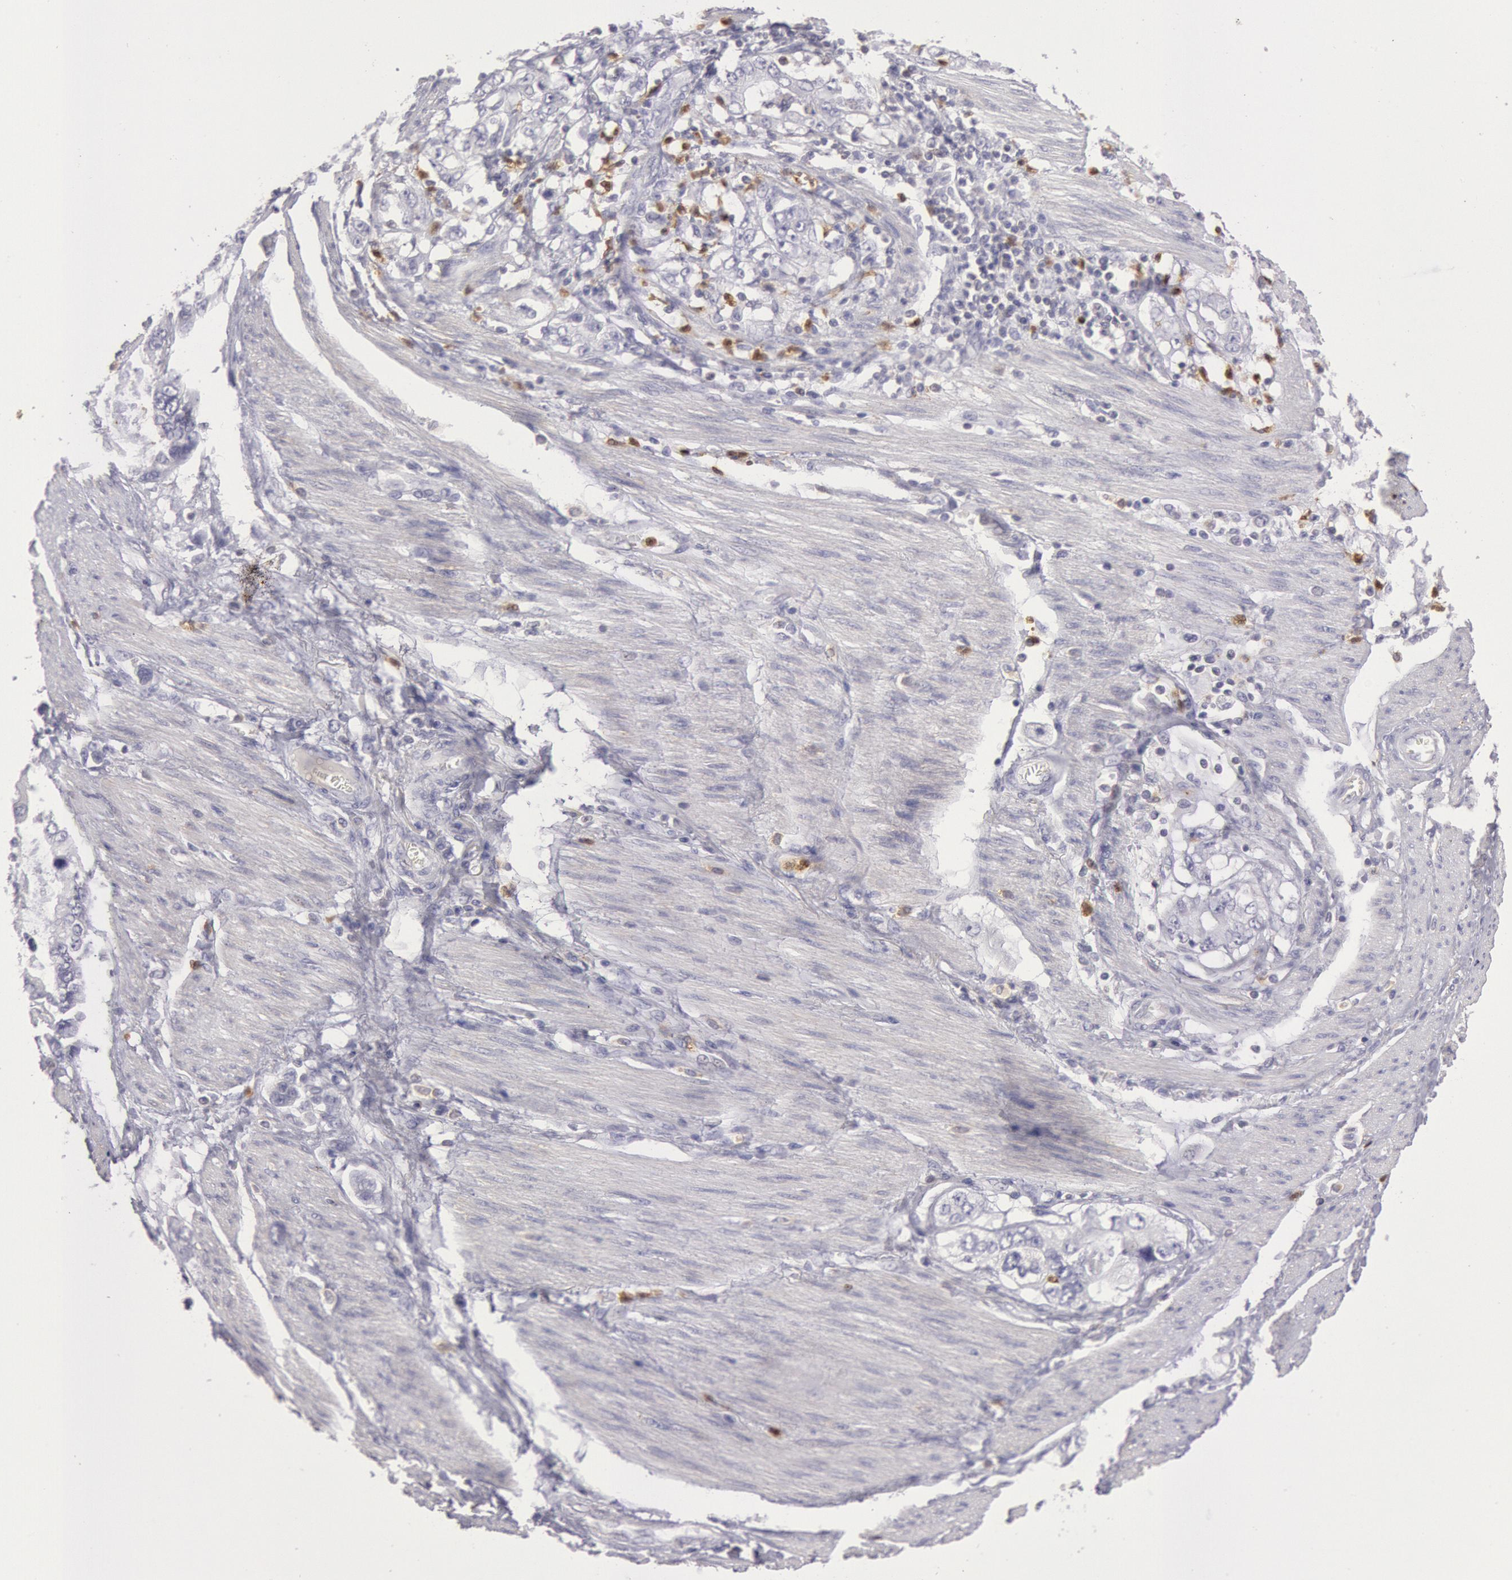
{"staining": {"intensity": "negative", "quantity": "none", "location": "none"}, "tissue": "stomach cancer", "cell_type": "Tumor cells", "image_type": "cancer", "snomed": [{"axis": "morphology", "description": "Adenocarcinoma, NOS"}, {"axis": "topography", "description": "Pancreas"}, {"axis": "topography", "description": "Stomach, upper"}], "caption": "This is an immunohistochemistry (IHC) image of human stomach cancer. There is no expression in tumor cells.", "gene": "RAB27A", "patient": {"sex": "male", "age": 77}}